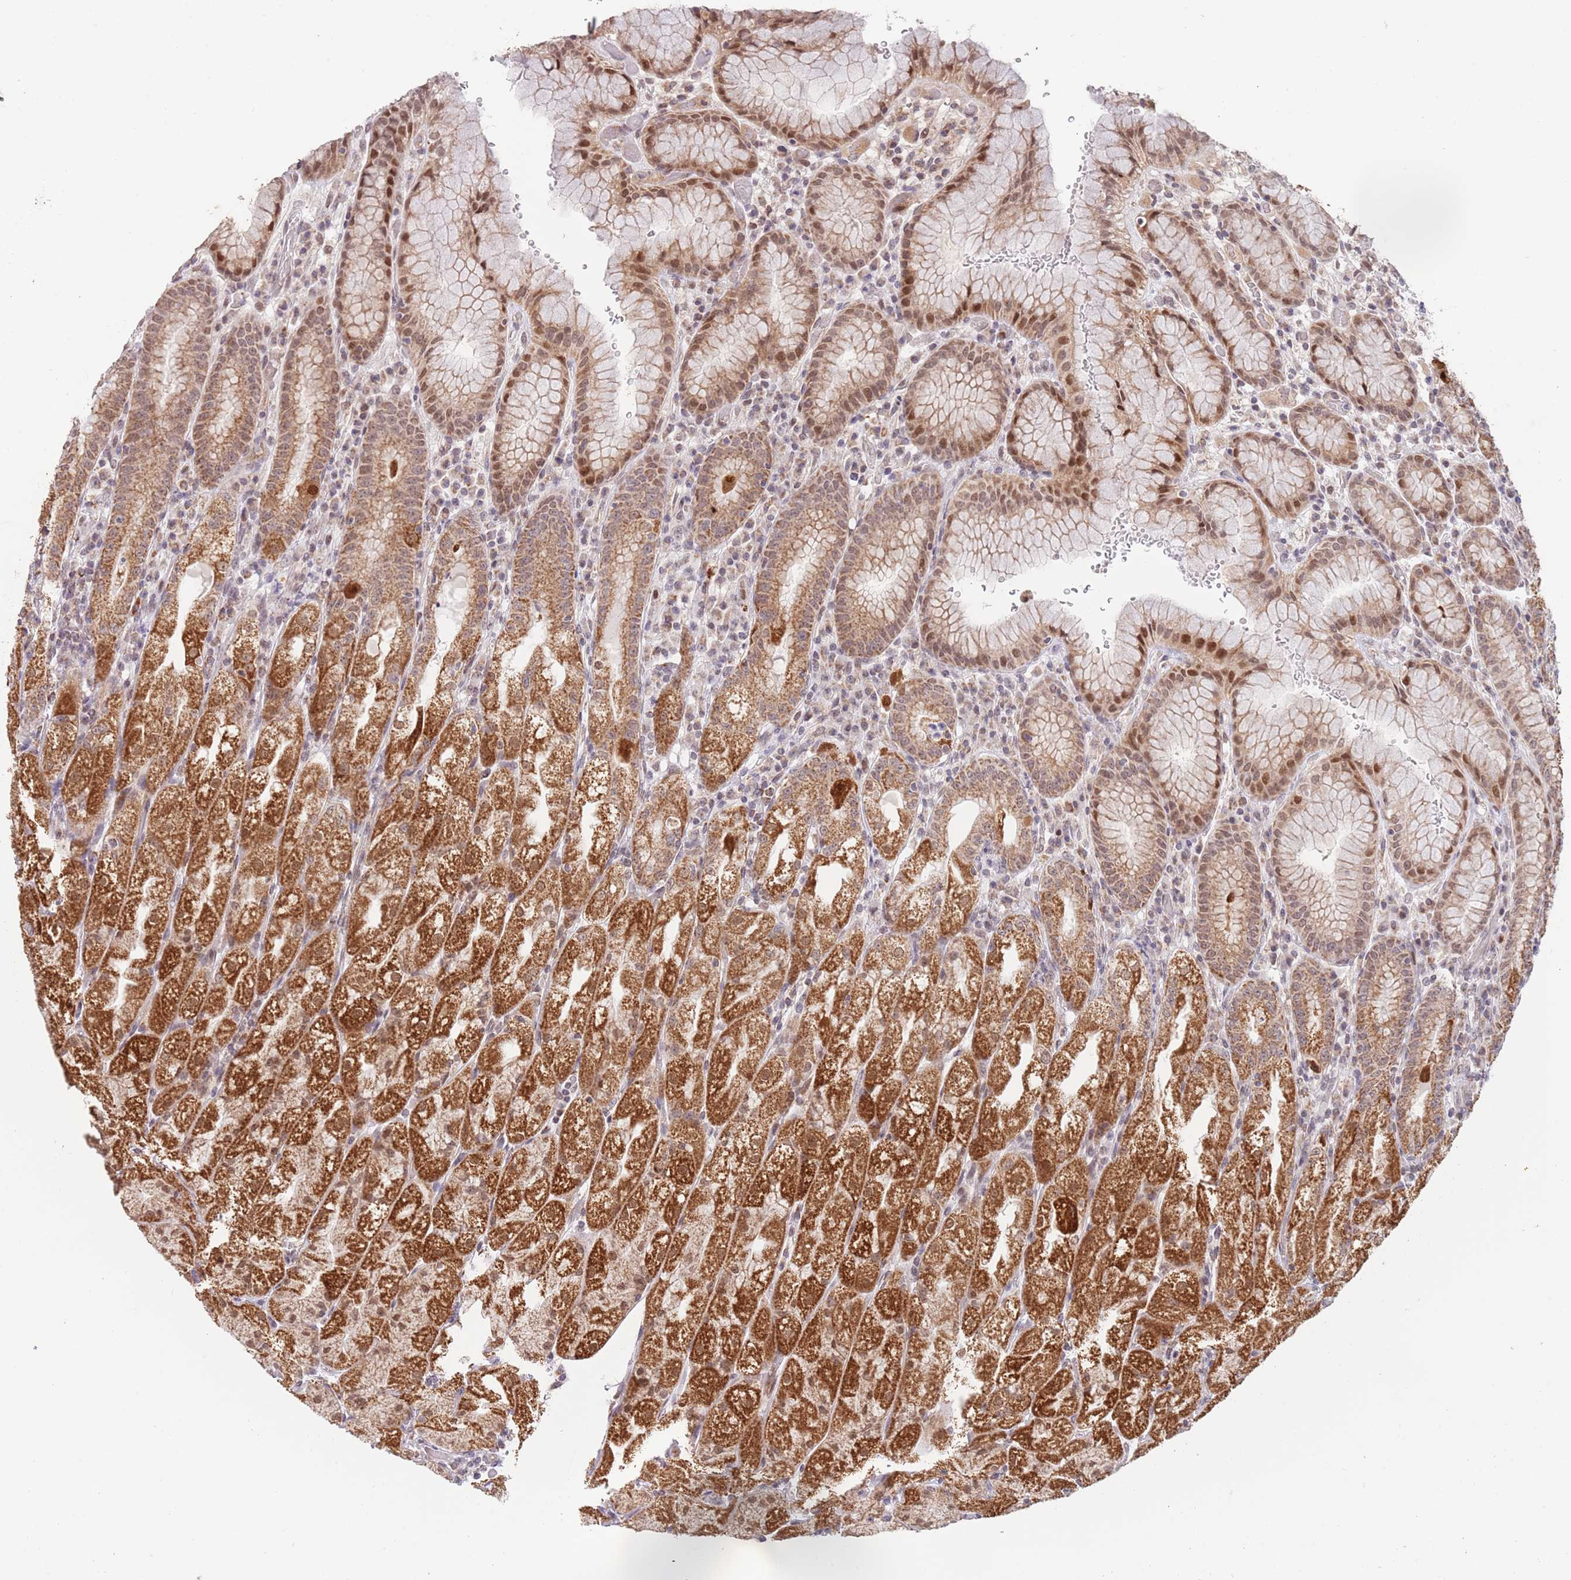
{"staining": {"intensity": "strong", "quantity": ">75%", "location": "cytoplasmic/membranous,nuclear"}, "tissue": "stomach", "cell_type": "Glandular cells", "image_type": "normal", "snomed": [{"axis": "morphology", "description": "Normal tissue, NOS"}, {"axis": "topography", "description": "Stomach, upper"}], "caption": "Stomach was stained to show a protein in brown. There is high levels of strong cytoplasmic/membranous,nuclear positivity in about >75% of glandular cells.", "gene": "TIMM13", "patient": {"sex": "male", "age": 52}}